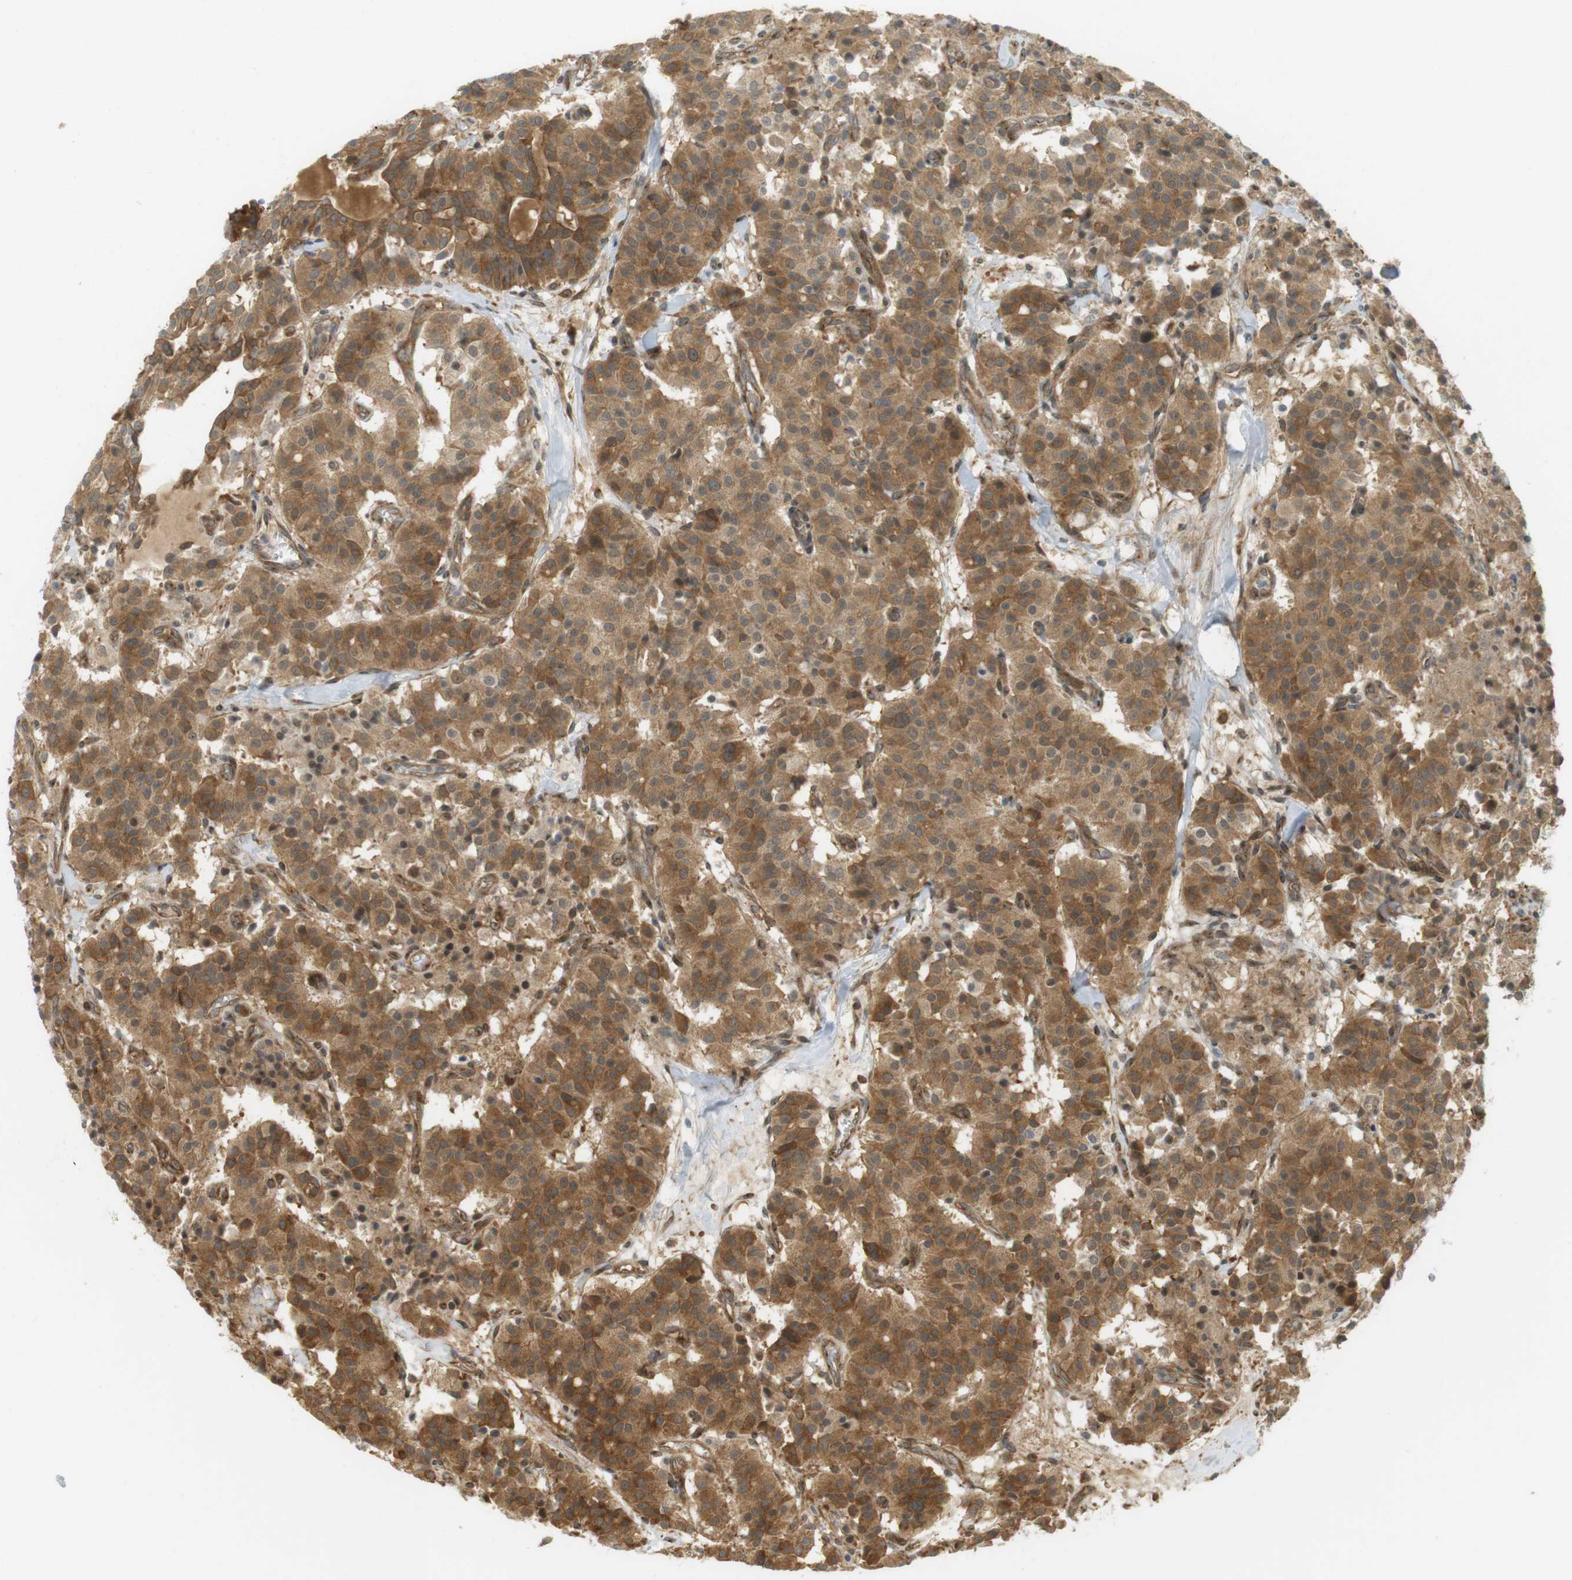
{"staining": {"intensity": "moderate", "quantity": ">75%", "location": "cytoplasmic/membranous,nuclear"}, "tissue": "carcinoid", "cell_type": "Tumor cells", "image_type": "cancer", "snomed": [{"axis": "morphology", "description": "Carcinoid, malignant, NOS"}, {"axis": "topography", "description": "Lung"}], "caption": "This is an image of immunohistochemistry staining of carcinoid (malignant), which shows moderate positivity in the cytoplasmic/membranous and nuclear of tumor cells.", "gene": "PA2G4", "patient": {"sex": "male", "age": 30}}